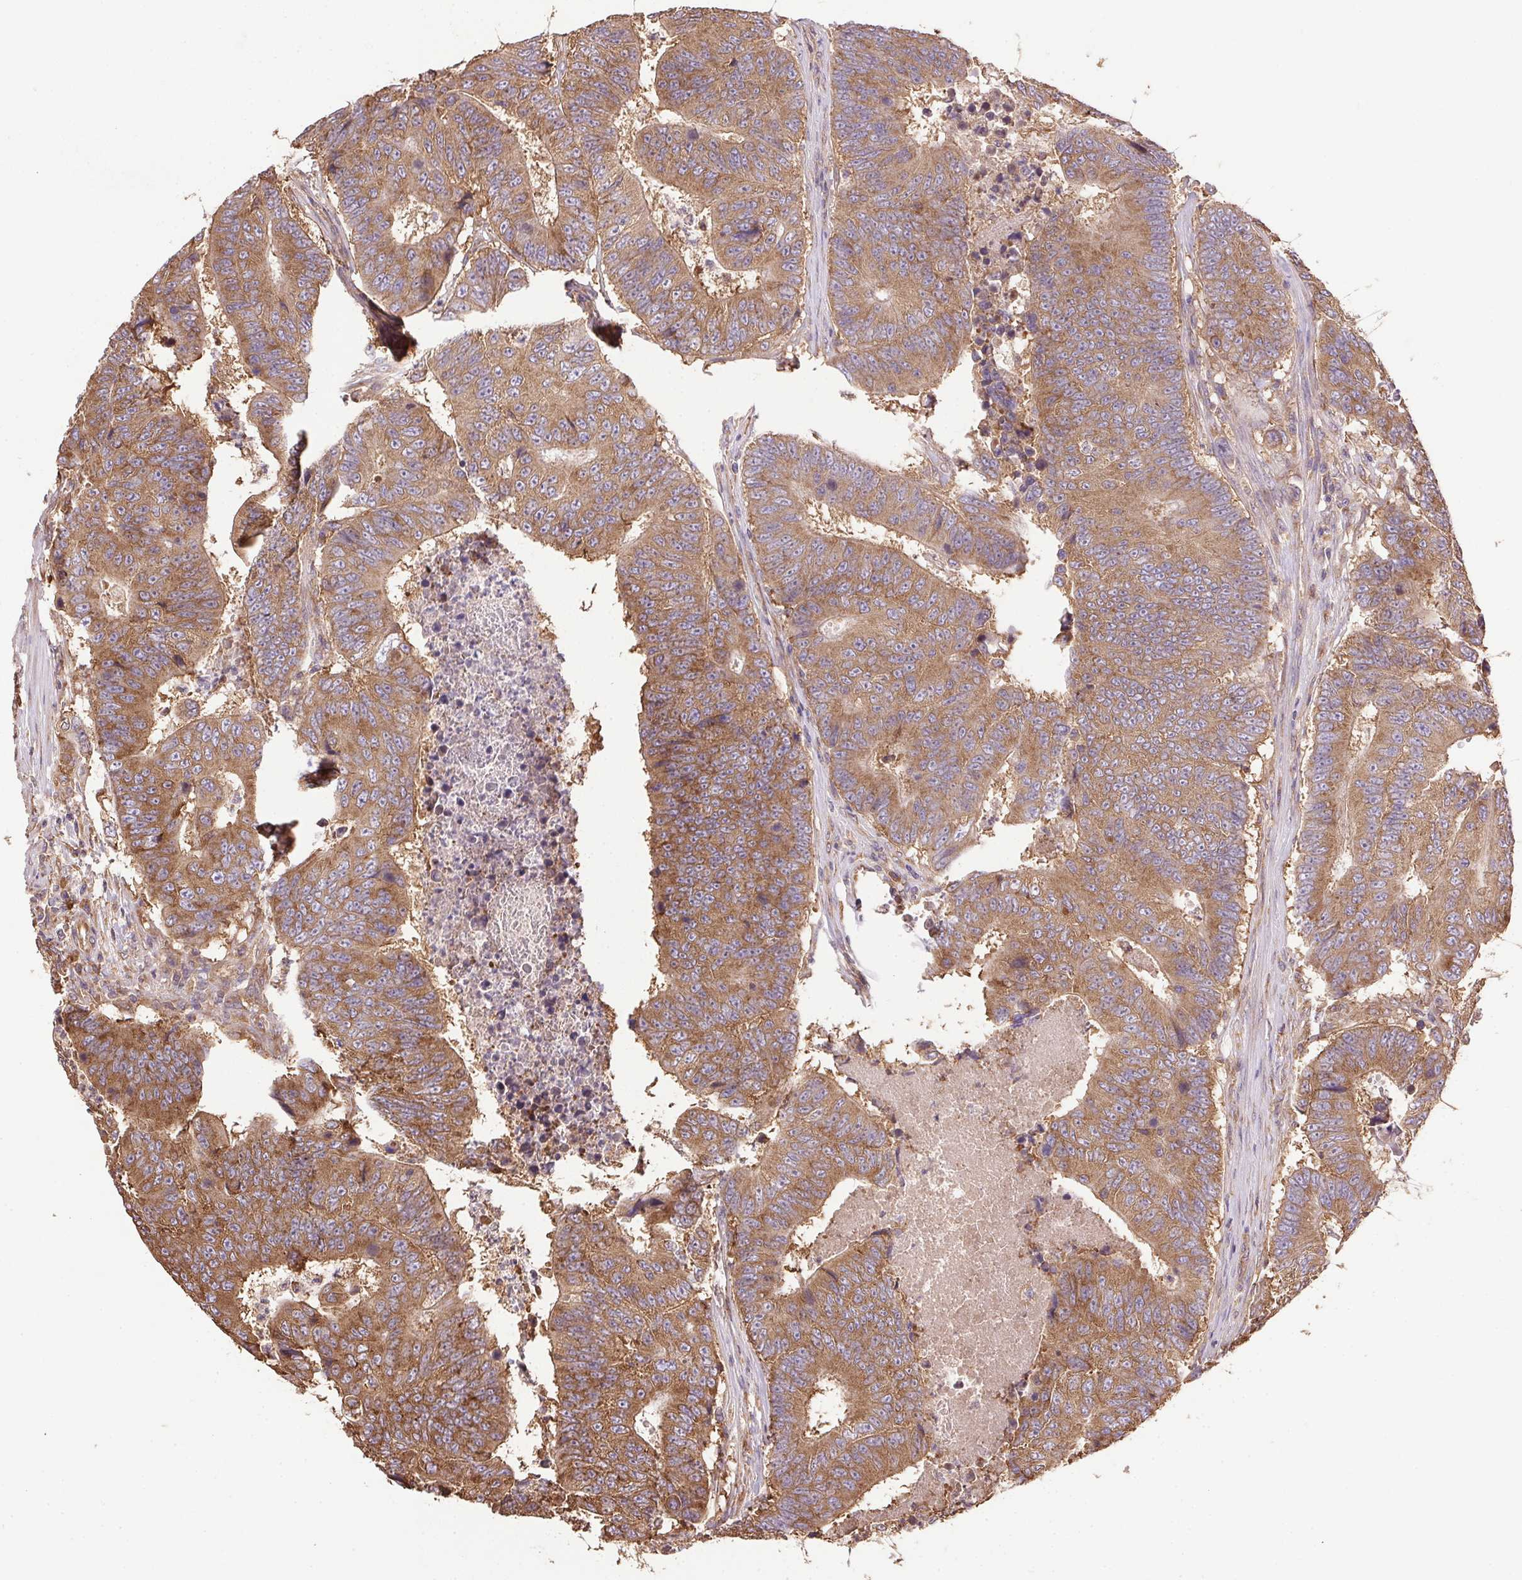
{"staining": {"intensity": "moderate", "quantity": ">75%", "location": "cytoplasmic/membranous"}, "tissue": "colorectal cancer", "cell_type": "Tumor cells", "image_type": "cancer", "snomed": [{"axis": "morphology", "description": "Adenocarcinoma, NOS"}, {"axis": "topography", "description": "Colon"}], "caption": "Moderate cytoplasmic/membranous protein expression is present in approximately >75% of tumor cells in adenocarcinoma (colorectal).", "gene": "EIF2S1", "patient": {"sex": "female", "age": 48}}